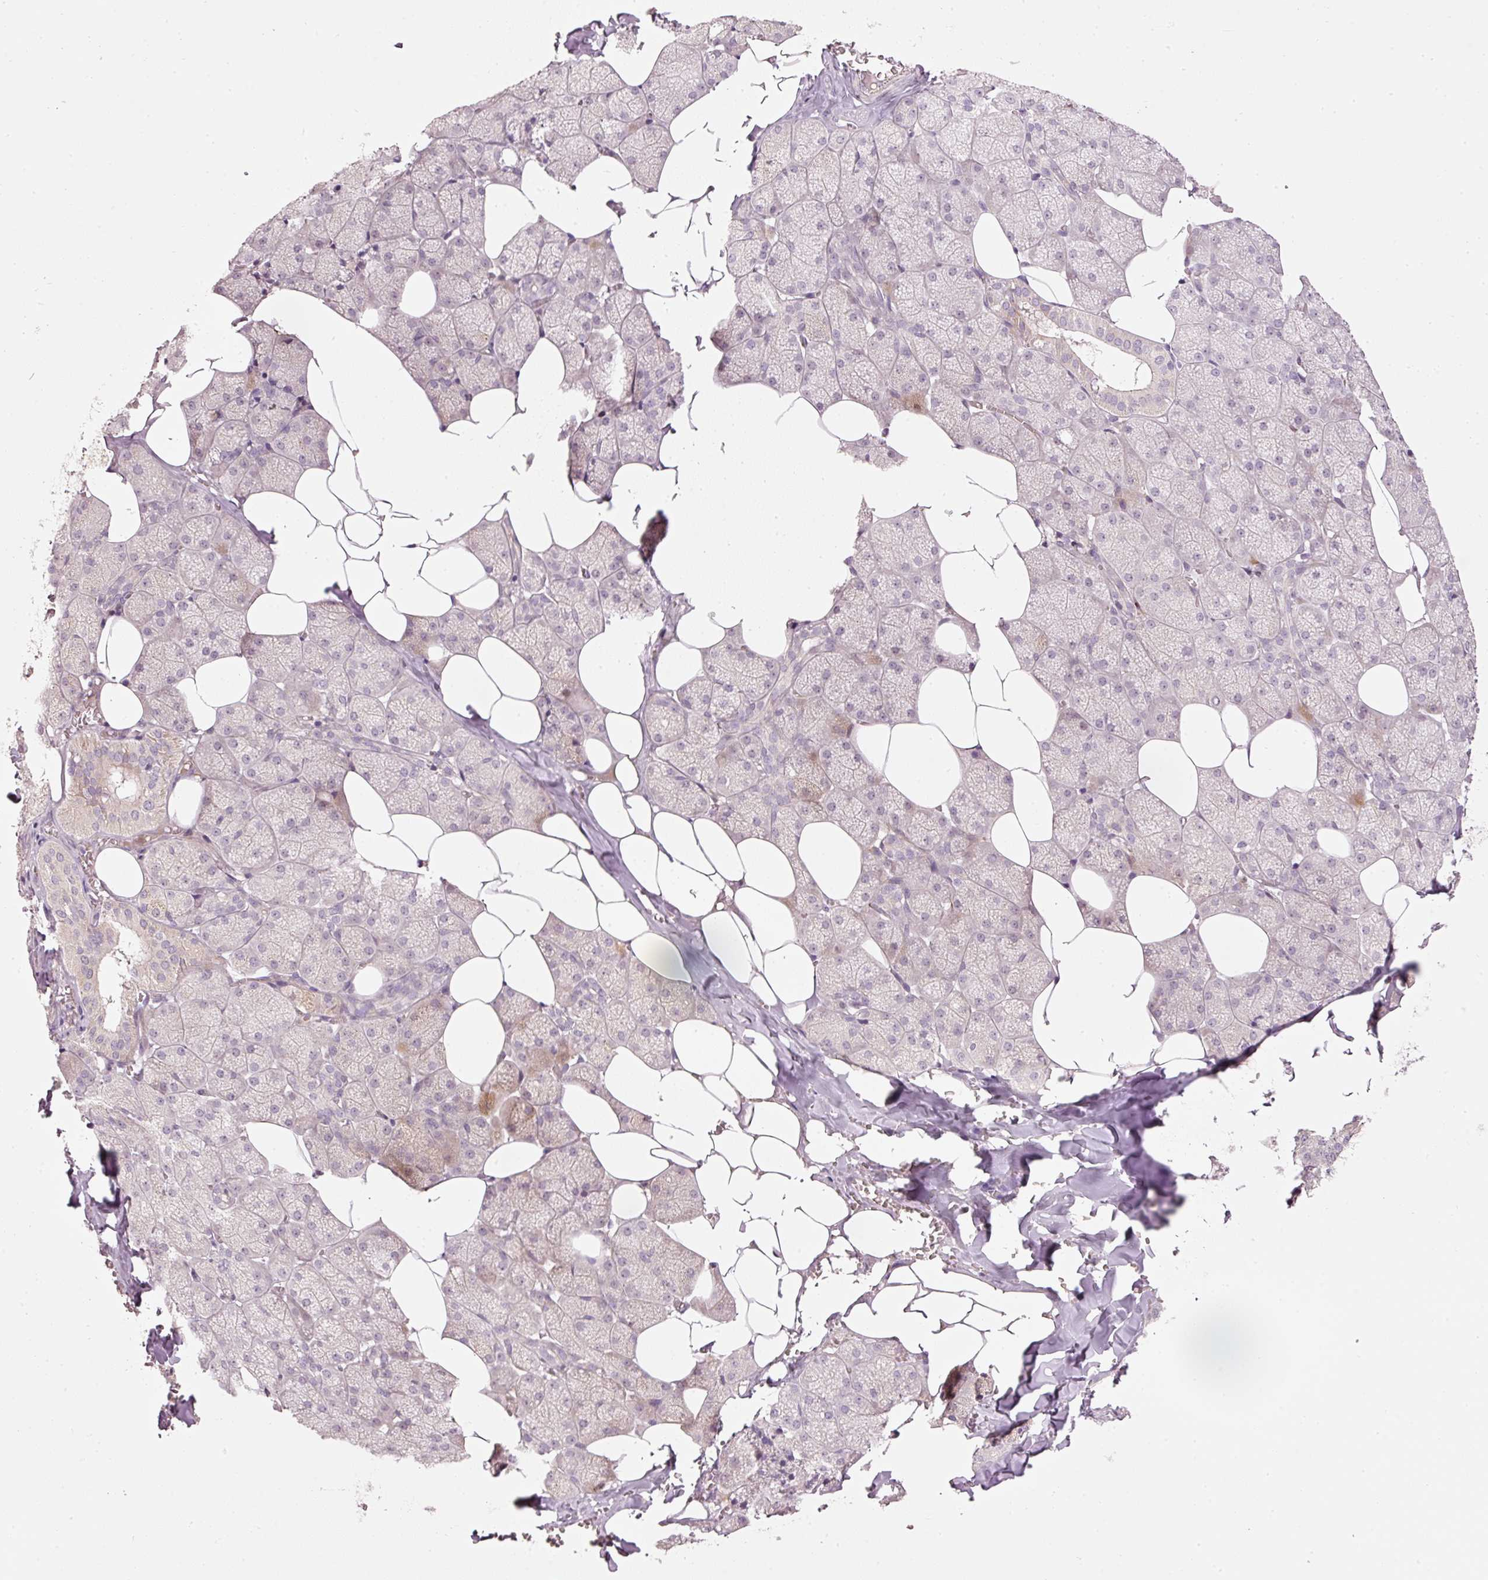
{"staining": {"intensity": "moderate", "quantity": "<25%", "location": "cytoplasmic/membranous"}, "tissue": "salivary gland", "cell_type": "Glandular cells", "image_type": "normal", "snomed": [{"axis": "morphology", "description": "Normal tissue, NOS"}, {"axis": "topography", "description": "Salivary gland"}, {"axis": "topography", "description": "Peripheral nerve tissue"}], "caption": "Immunohistochemistry (IHC) micrograph of normal salivary gland stained for a protein (brown), which displays low levels of moderate cytoplasmic/membranous expression in approximately <25% of glandular cells.", "gene": "CDC20B", "patient": {"sex": "male", "age": 38}}